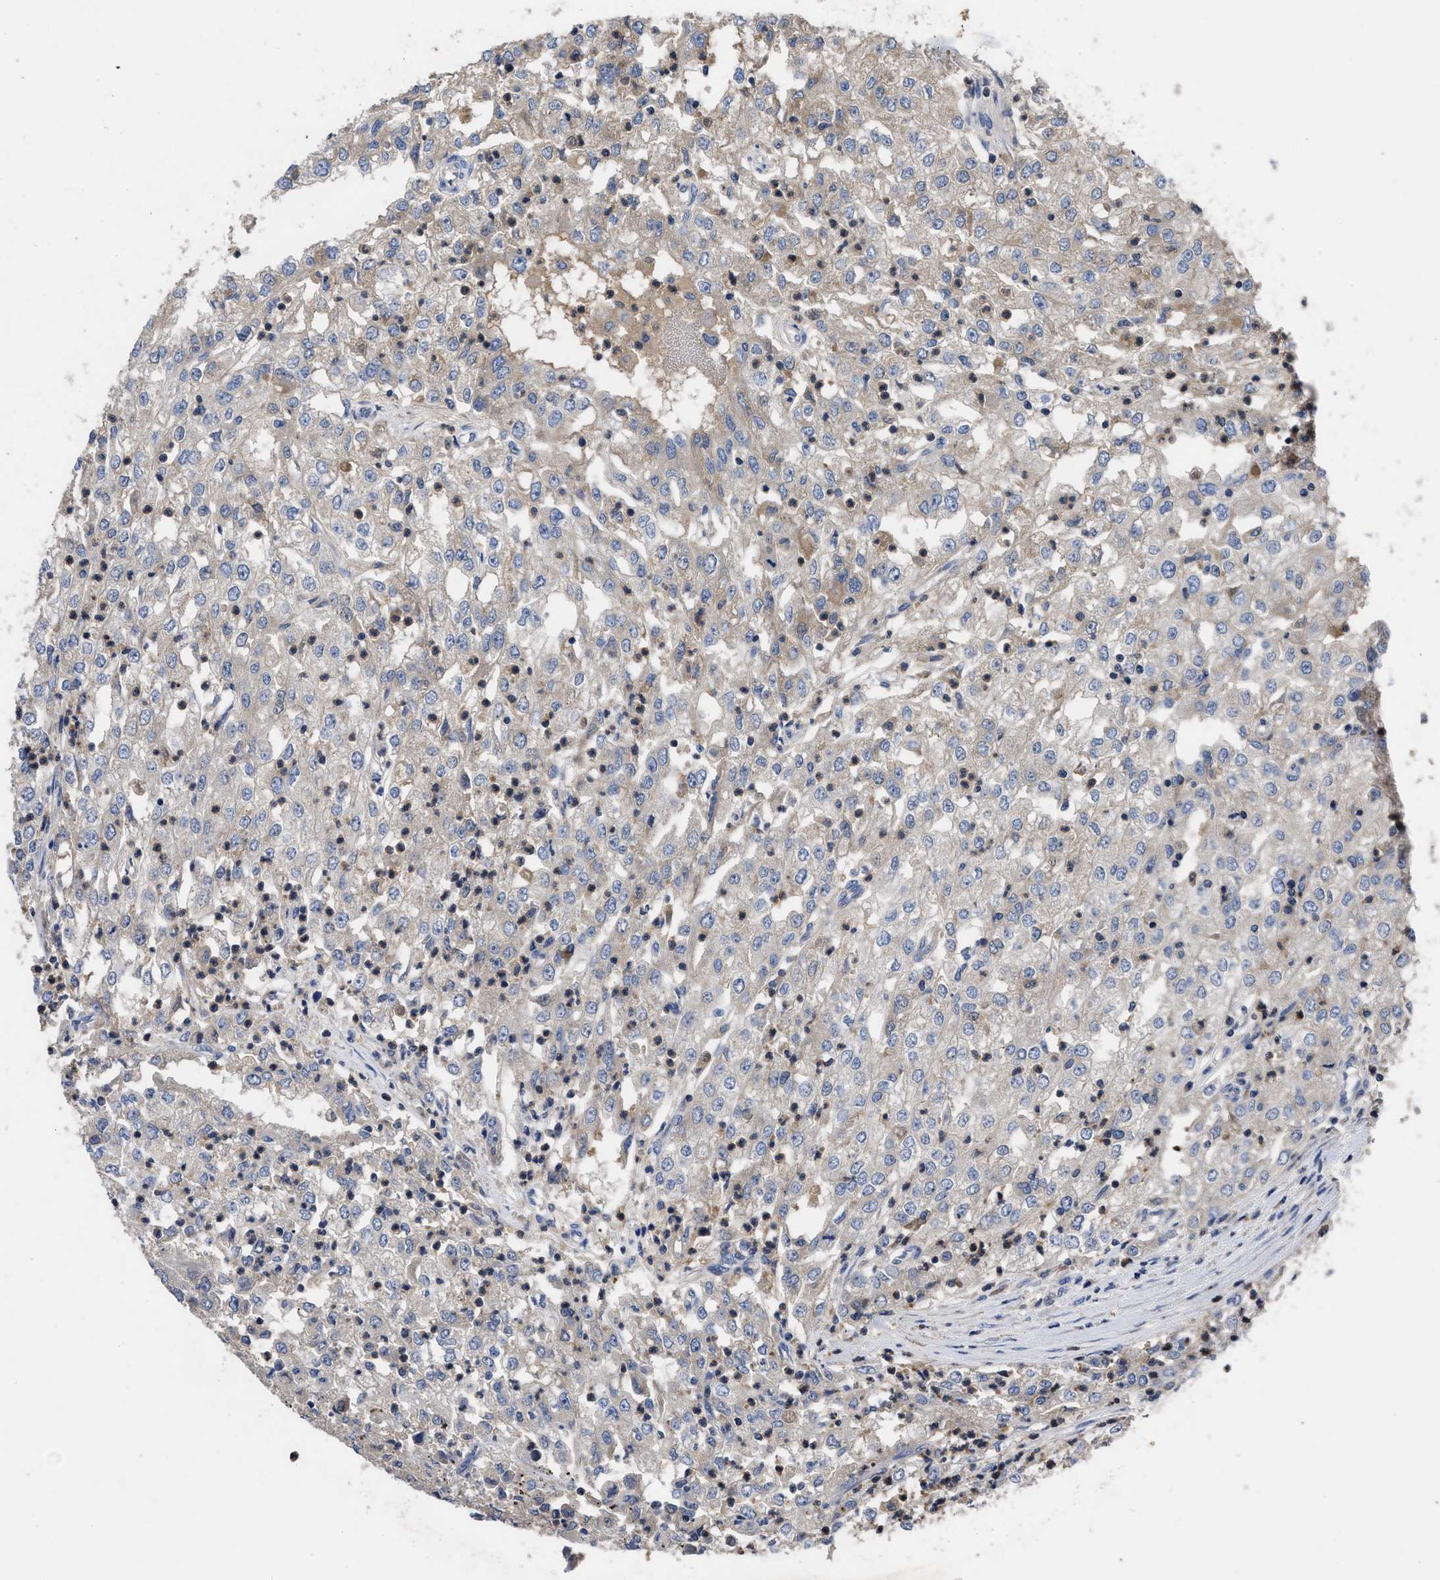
{"staining": {"intensity": "weak", "quantity": "<25%", "location": "cytoplasmic/membranous"}, "tissue": "renal cancer", "cell_type": "Tumor cells", "image_type": "cancer", "snomed": [{"axis": "morphology", "description": "Adenocarcinoma, NOS"}, {"axis": "topography", "description": "Kidney"}], "caption": "IHC photomicrograph of renal adenocarcinoma stained for a protein (brown), which exhibits no positivity in tumor cells.", "gene": "YBEY", "patient": {"sex": "female", "age": 54}}